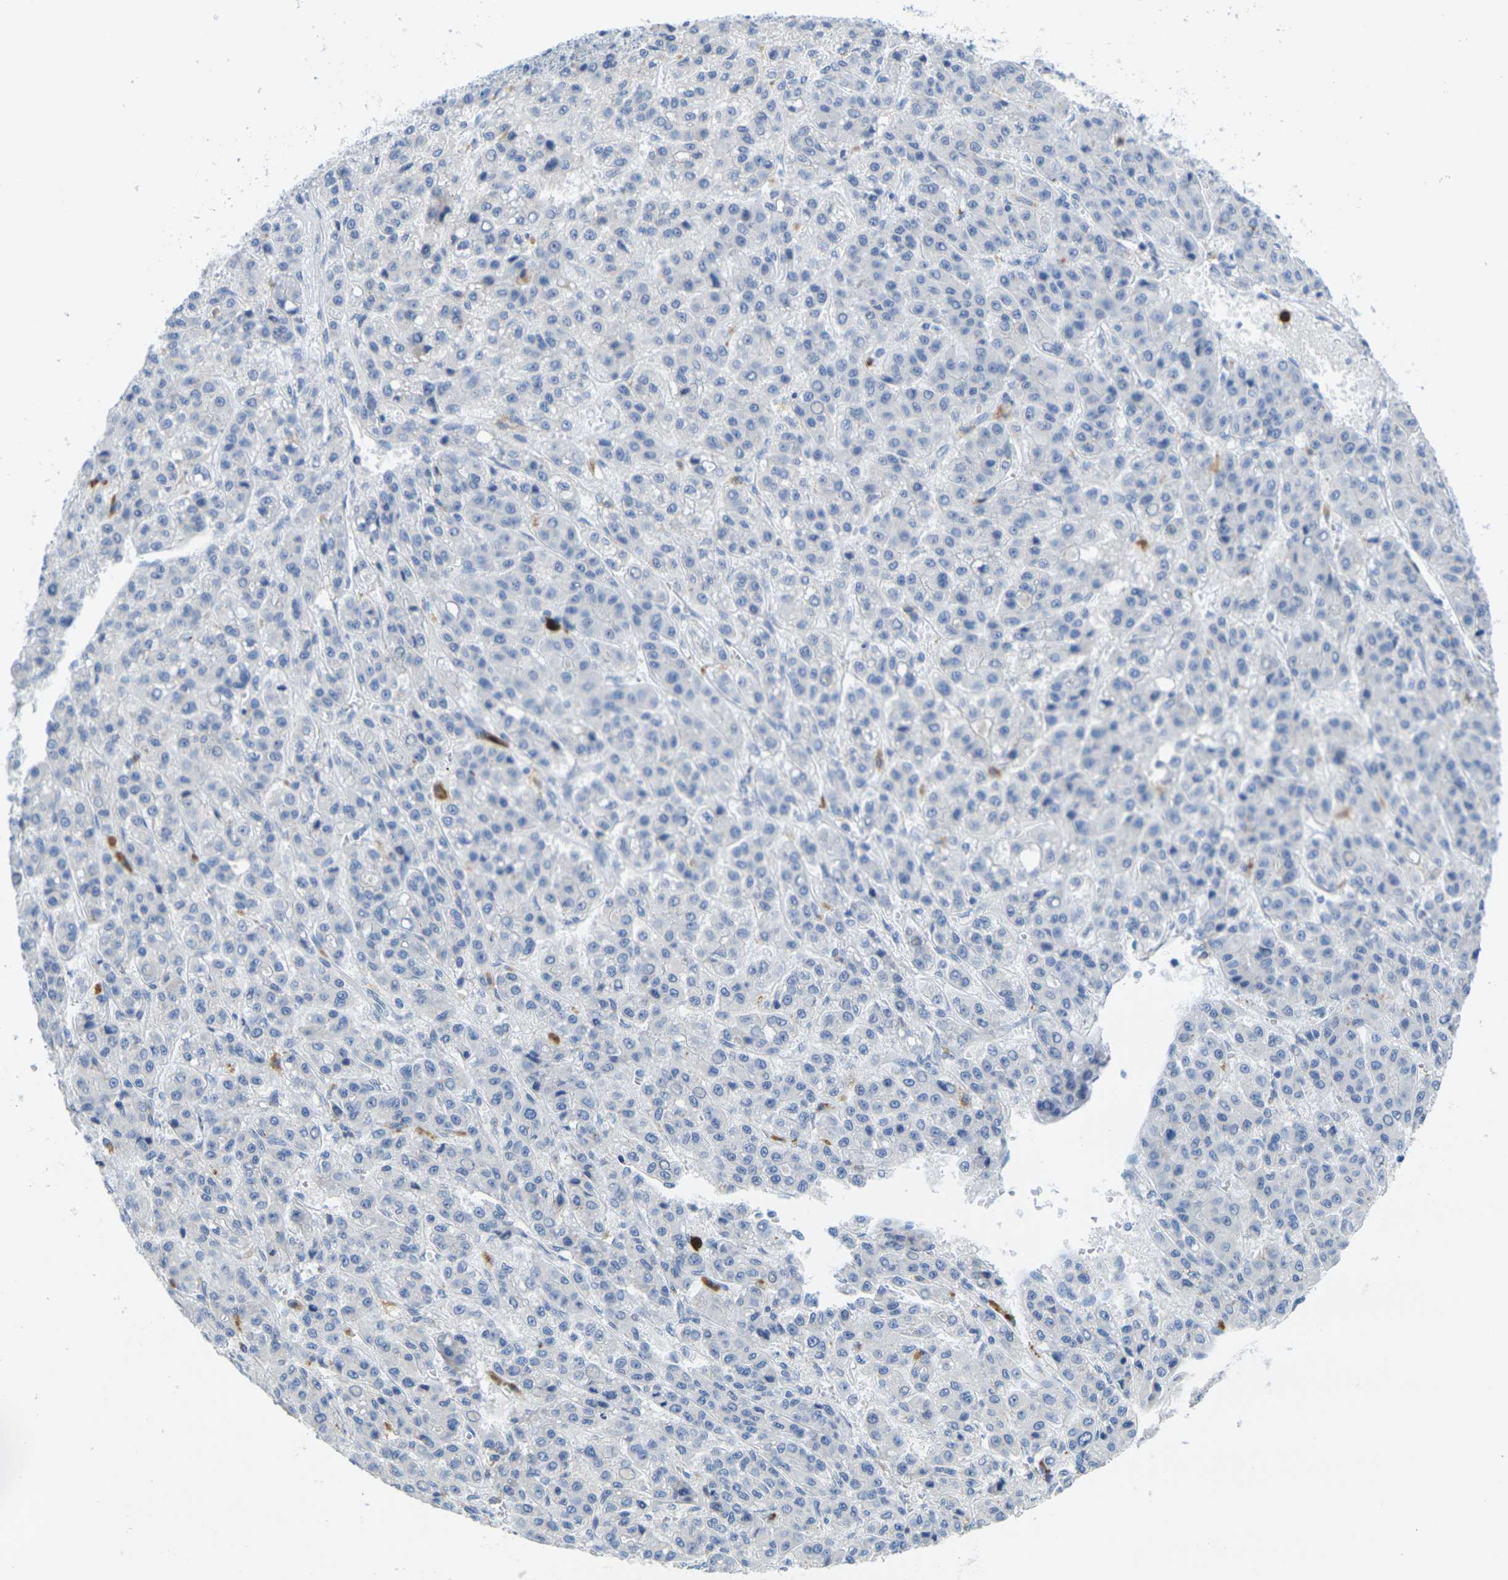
{"staining": {"intensity": "negative", "quantity": "none", "location": "none"}, "tissue": "liver cancer", "cell_type": "Tumor cells", "image_type": "cancer", "snomed": [{"axis": "morphology", "description": "Carcinoma, Hepatocellular, NOS"}, {"axis": "topography", "description": "Liver"}], "caption": "Immunohistochemistry (IHC) histopathology image of liver hepatocellular carcinoma stained for a protein (brown), which shows no positivity in tumor cells. Nuclei are stained in blue.", "gene": "GPR15", "patient": {"sex": "male", "age": 70}}